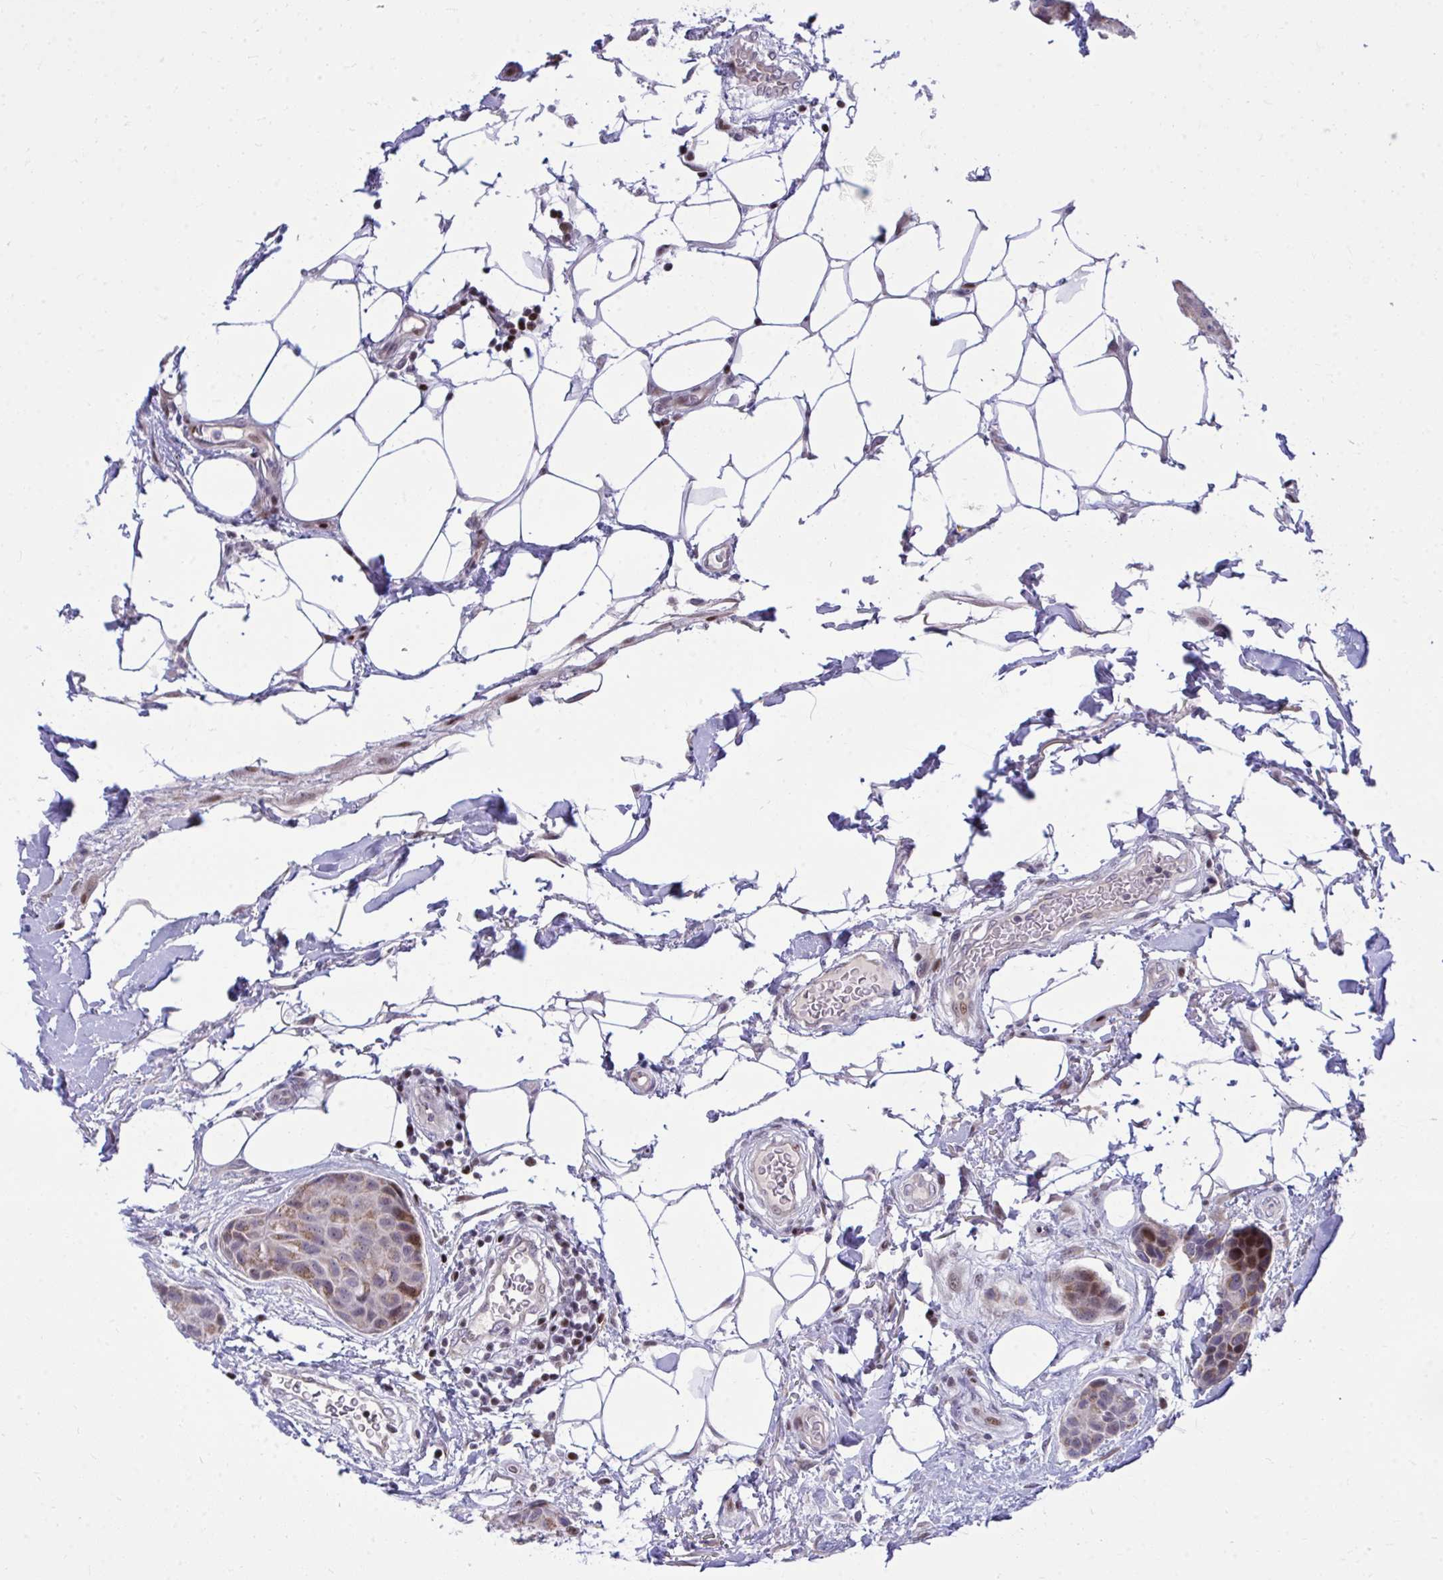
{"staining": {"intensity": "moderate", "quantity": "25%-75%", "location": "cytoplasmic/membranous,nuclear"}, "tissue": "breast cancer", "cell_type": "Tumor cells", "image_type": "cancer", "snomed": [{"axis": "morphology", "description": "Duct carcinoma"}, {"axis": "topography", "description": "Breast"}, {"axis": "topography", "description": "Lymph node"}], "caption": "This histopathology image demonstrates IHC staining of human breast cancer, with medium moderate cytoplasmic/membranous and nuclear expression in approximately 25%-75% of tumor cells.", "gene": "C14orf39", "patient": {"sex": "female", "age": 80}}